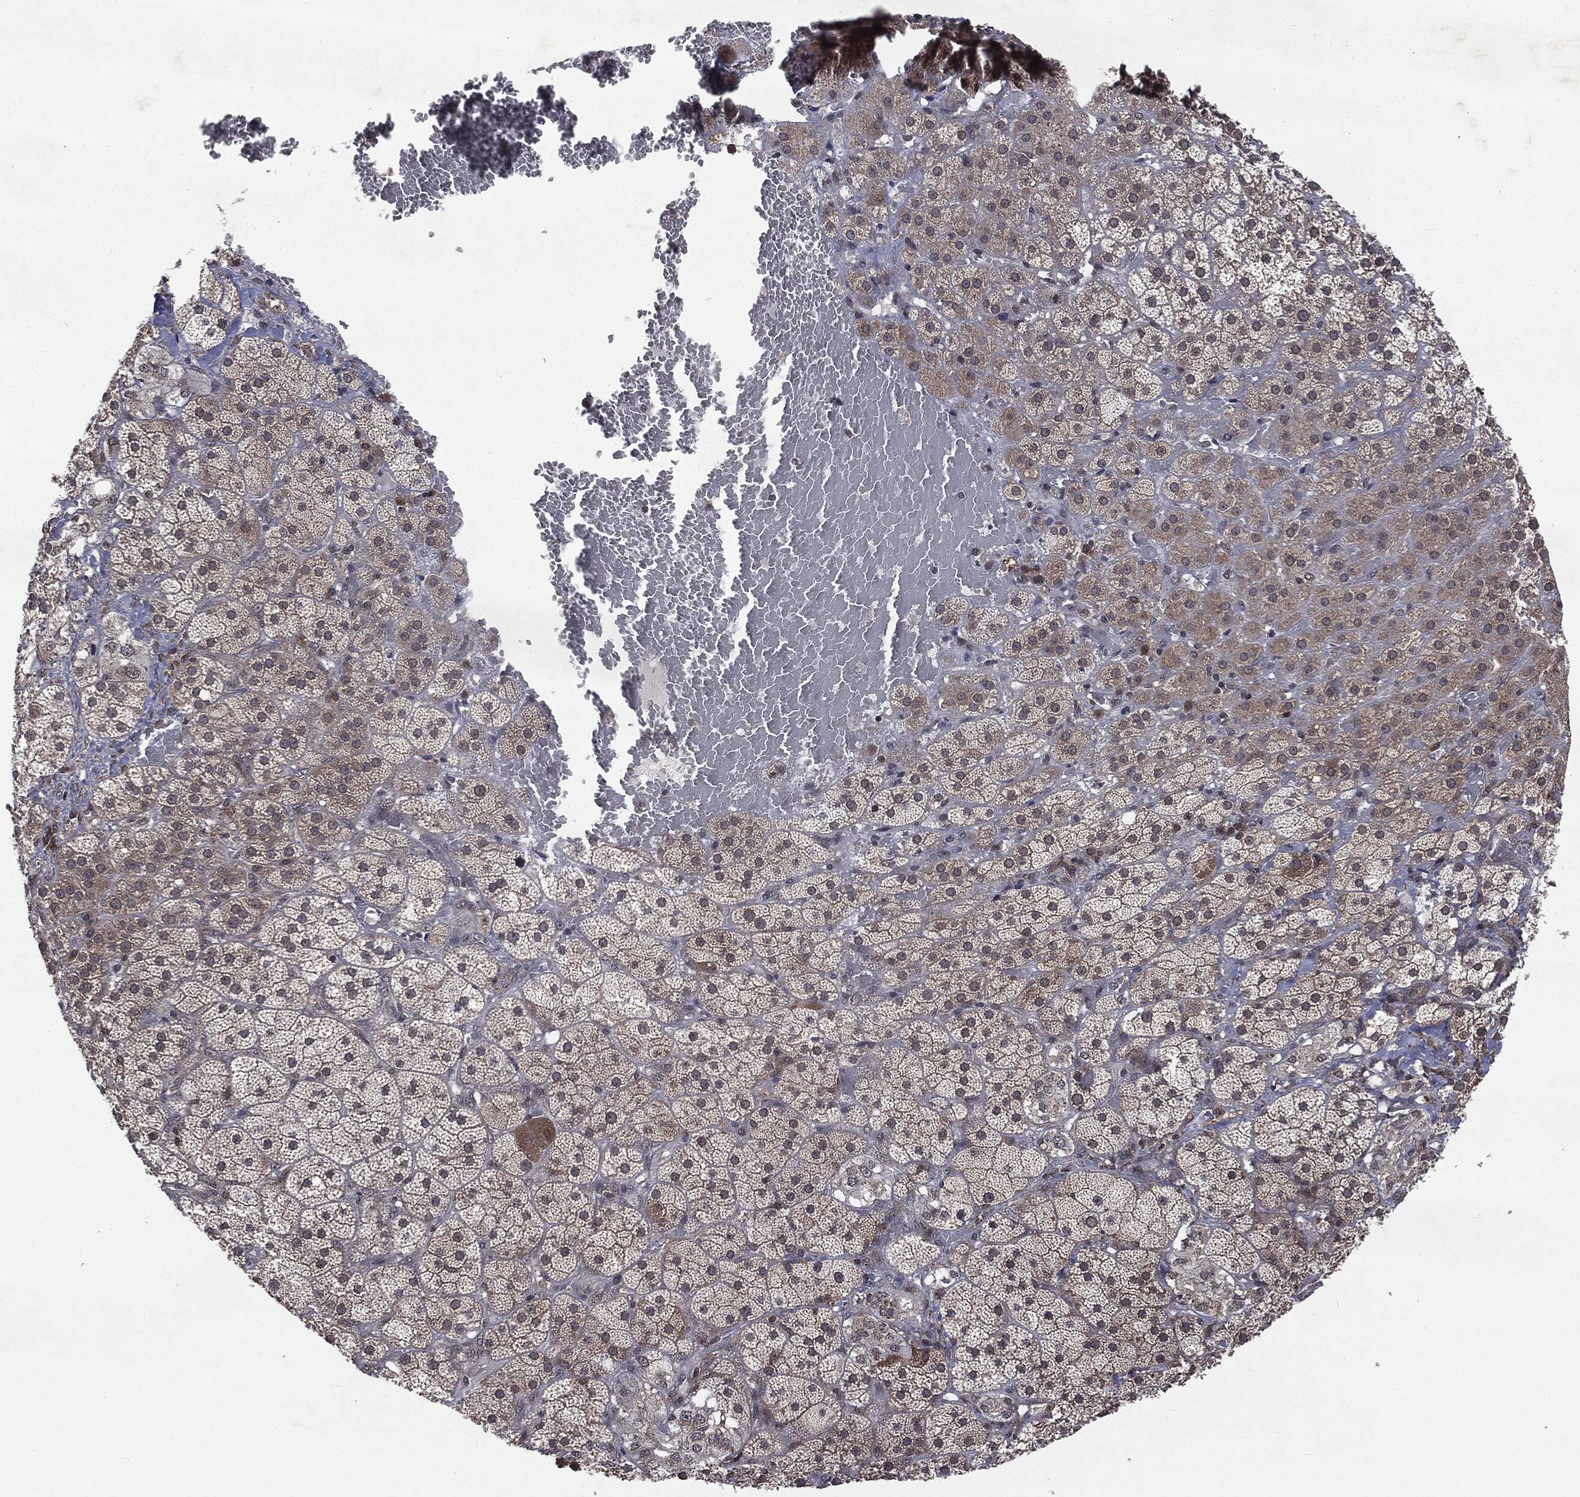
{"staining": {"intensity": "moderate", "quantity": "25%-75%", "location": "cytoplasmic/membranous"}, "tissue": "adrenal gland", "cell_type": "Glandular cells", "image_type": "normal", "snomed": [{"axis": "morphology", "description": "Normal tissue, NOS"}, {"axis": "topography", "description": "Adrenal gland"}], "caption": "Moderate cytoplasmic/membranous protein staining is present in about 25%-75% of glandular cells in adrenal gland. The protein is stained brown, and the nuclei are stained in blue (DAB (3,3'-diaminobenzidine) IHC with brightfield microscopy, high magnification).", "gene": "STAU2", "patient": {"sex": "male", "age": 57}}